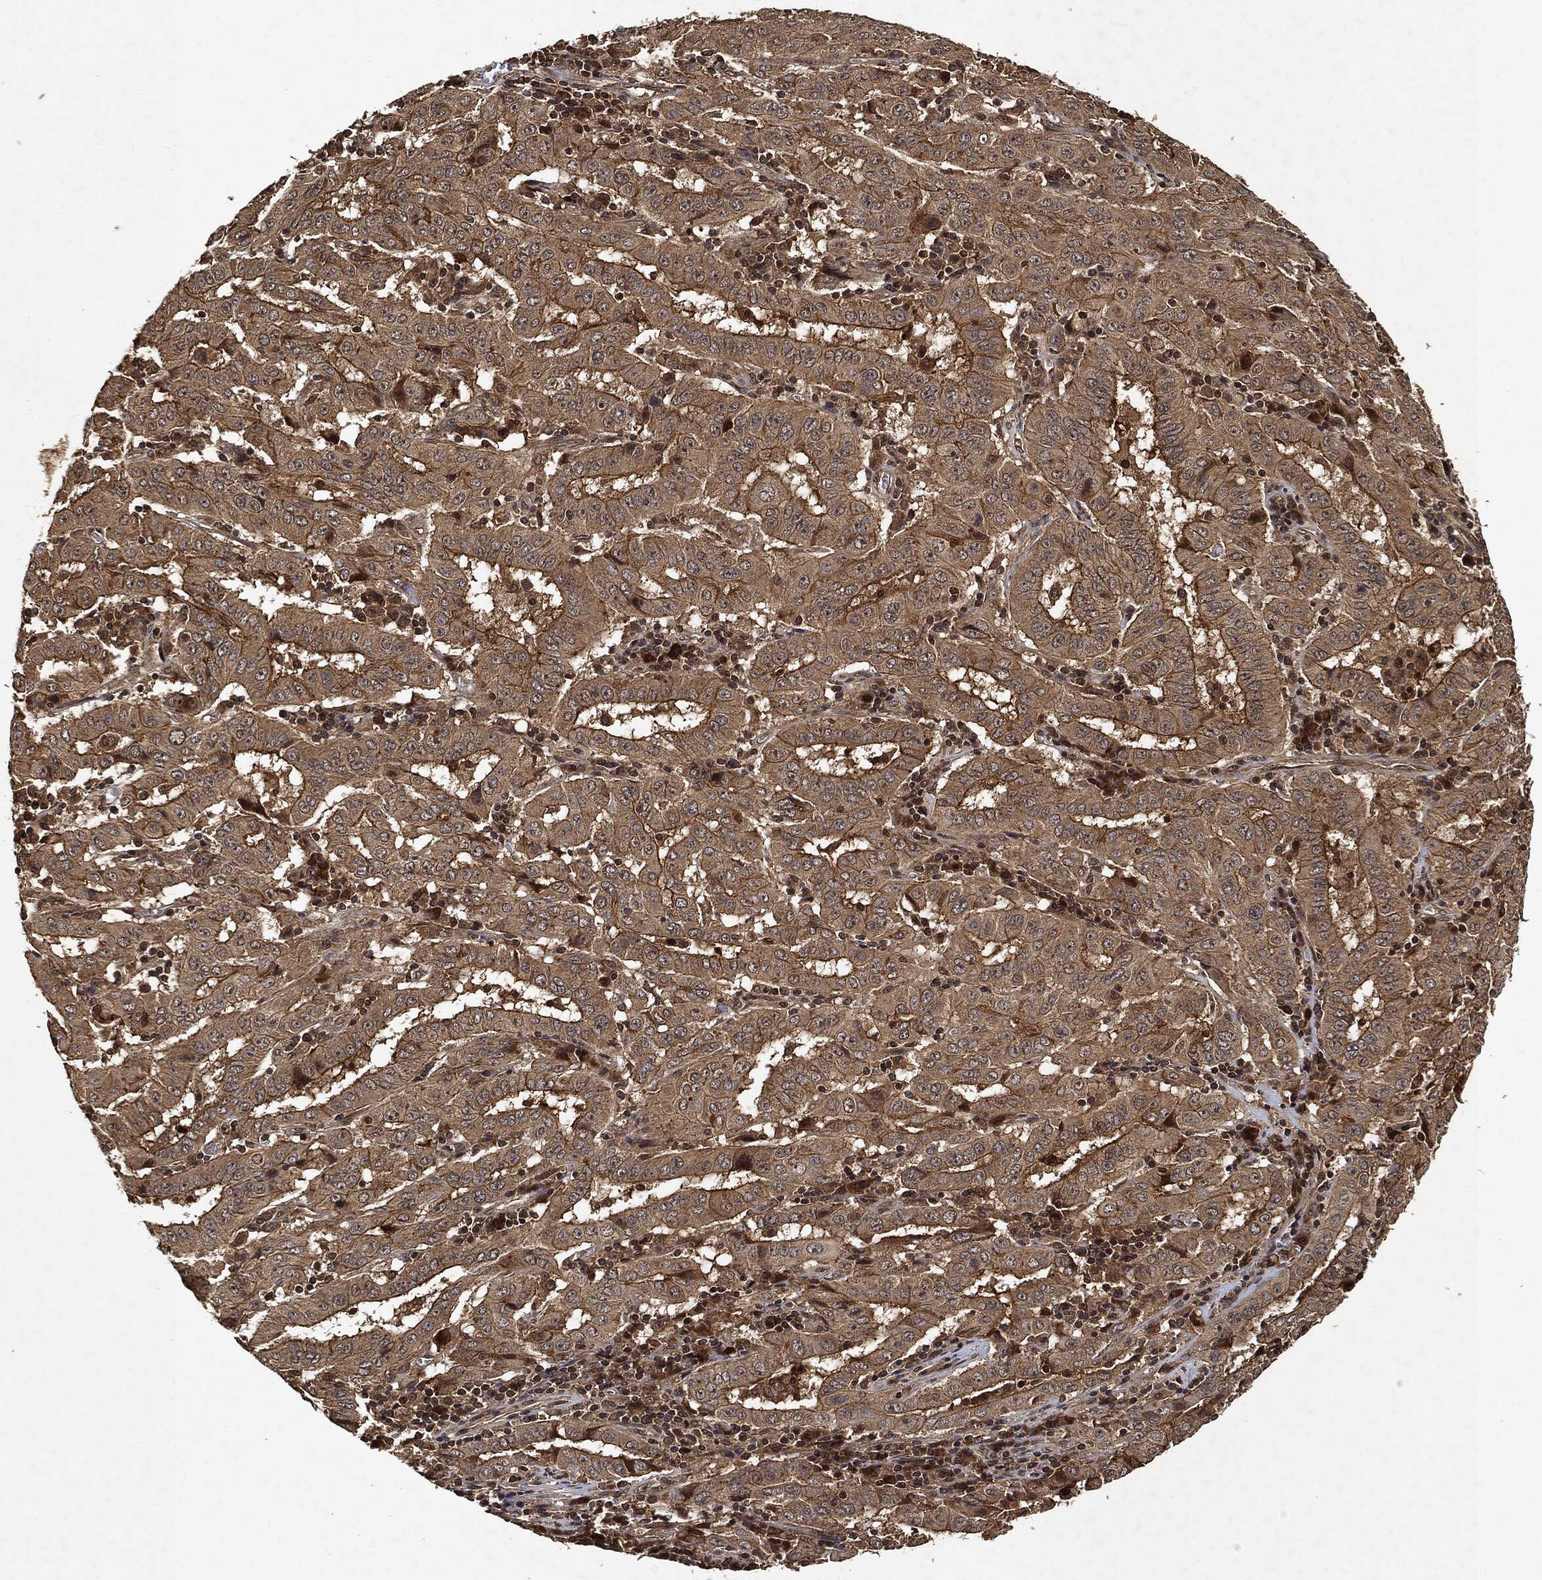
{"staining": {"intensity": "moderate", "quantity": ">75%", "location": "cytoplasmic/membranous"}, "tissue": "pancreatic cancer", "cell_type": "Tumor cells", "image_type": "cancer", "snomed": [{"axis": "morphology", "description": "Adenocarcinoma, NOS"}, {"axis": "topography", "description": "Pancreas"}], "caption": "Immunohistochemical staining of human pancreatic cancer demonstrates moderate cytoplasmic/membranous protein staining in approximately >75% of tumor cells.", "gene": "ZNF226", "patient": {"sex": "male", "age": 63}}